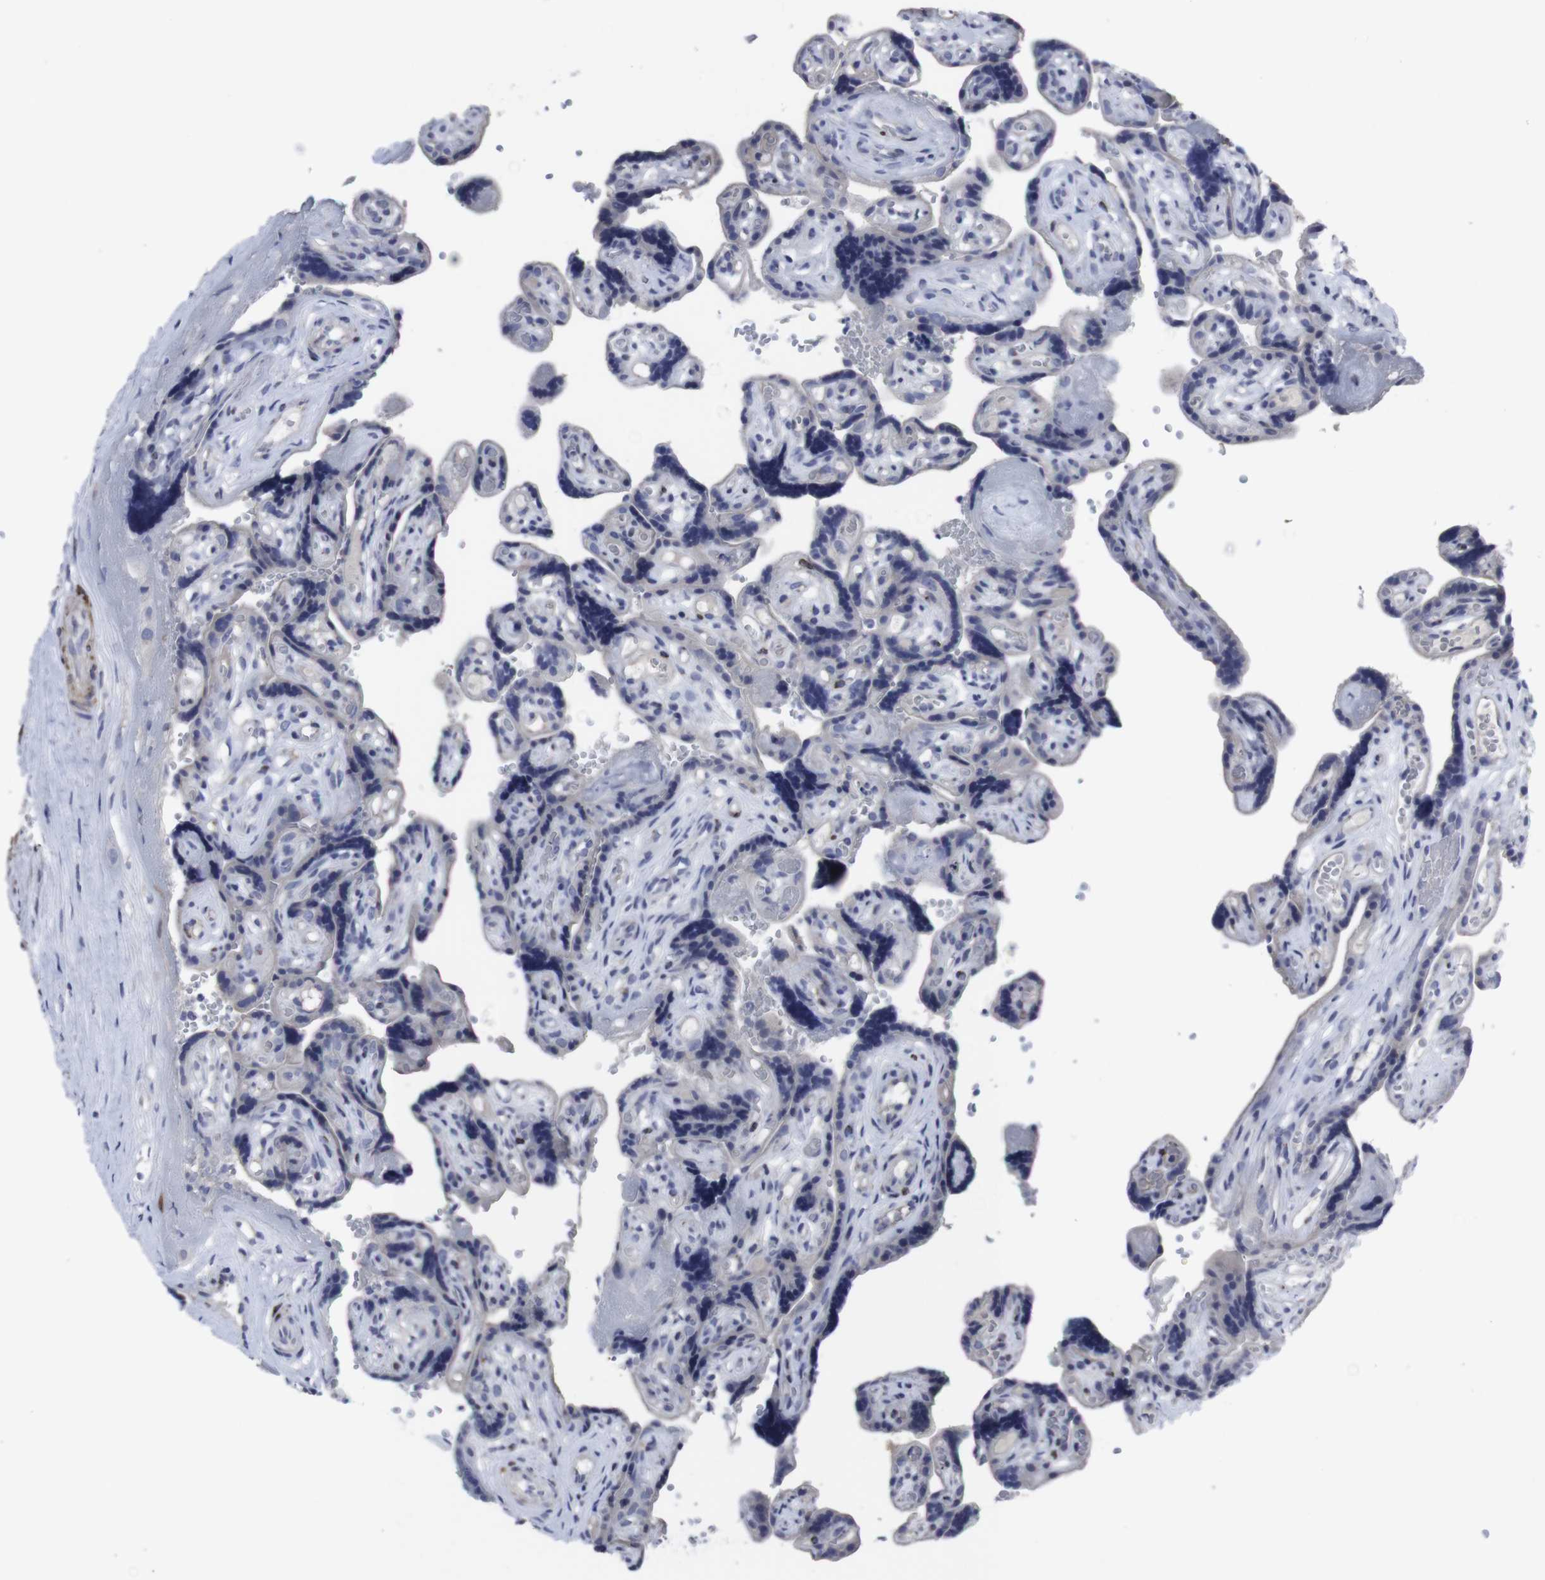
{"staining": {"intensity": "negative", "quantity": "none", "location": "none"}, "tissue": "placenta", "cell_type": "Decidual cells", "image_type": "normal", "snomed": [{"axis": "morphology", "description": "Normal tissue, NOS"}, {"axis": "topography", "description": "Placenta"}], "caption": "This is a micrograph of immunohistochemistry (IHC) staining of unremarkable placenta, which shows no staining in decidual cells. The staining was performed using DAB (3,3'-diaminobenzidine) to visualize the protein expression in brown, while the nuclei were stained in blue with hematoxylin (Magnification: 20x).", "gene": "SNCG", "patient": {"sex": "female", "age": 30}}